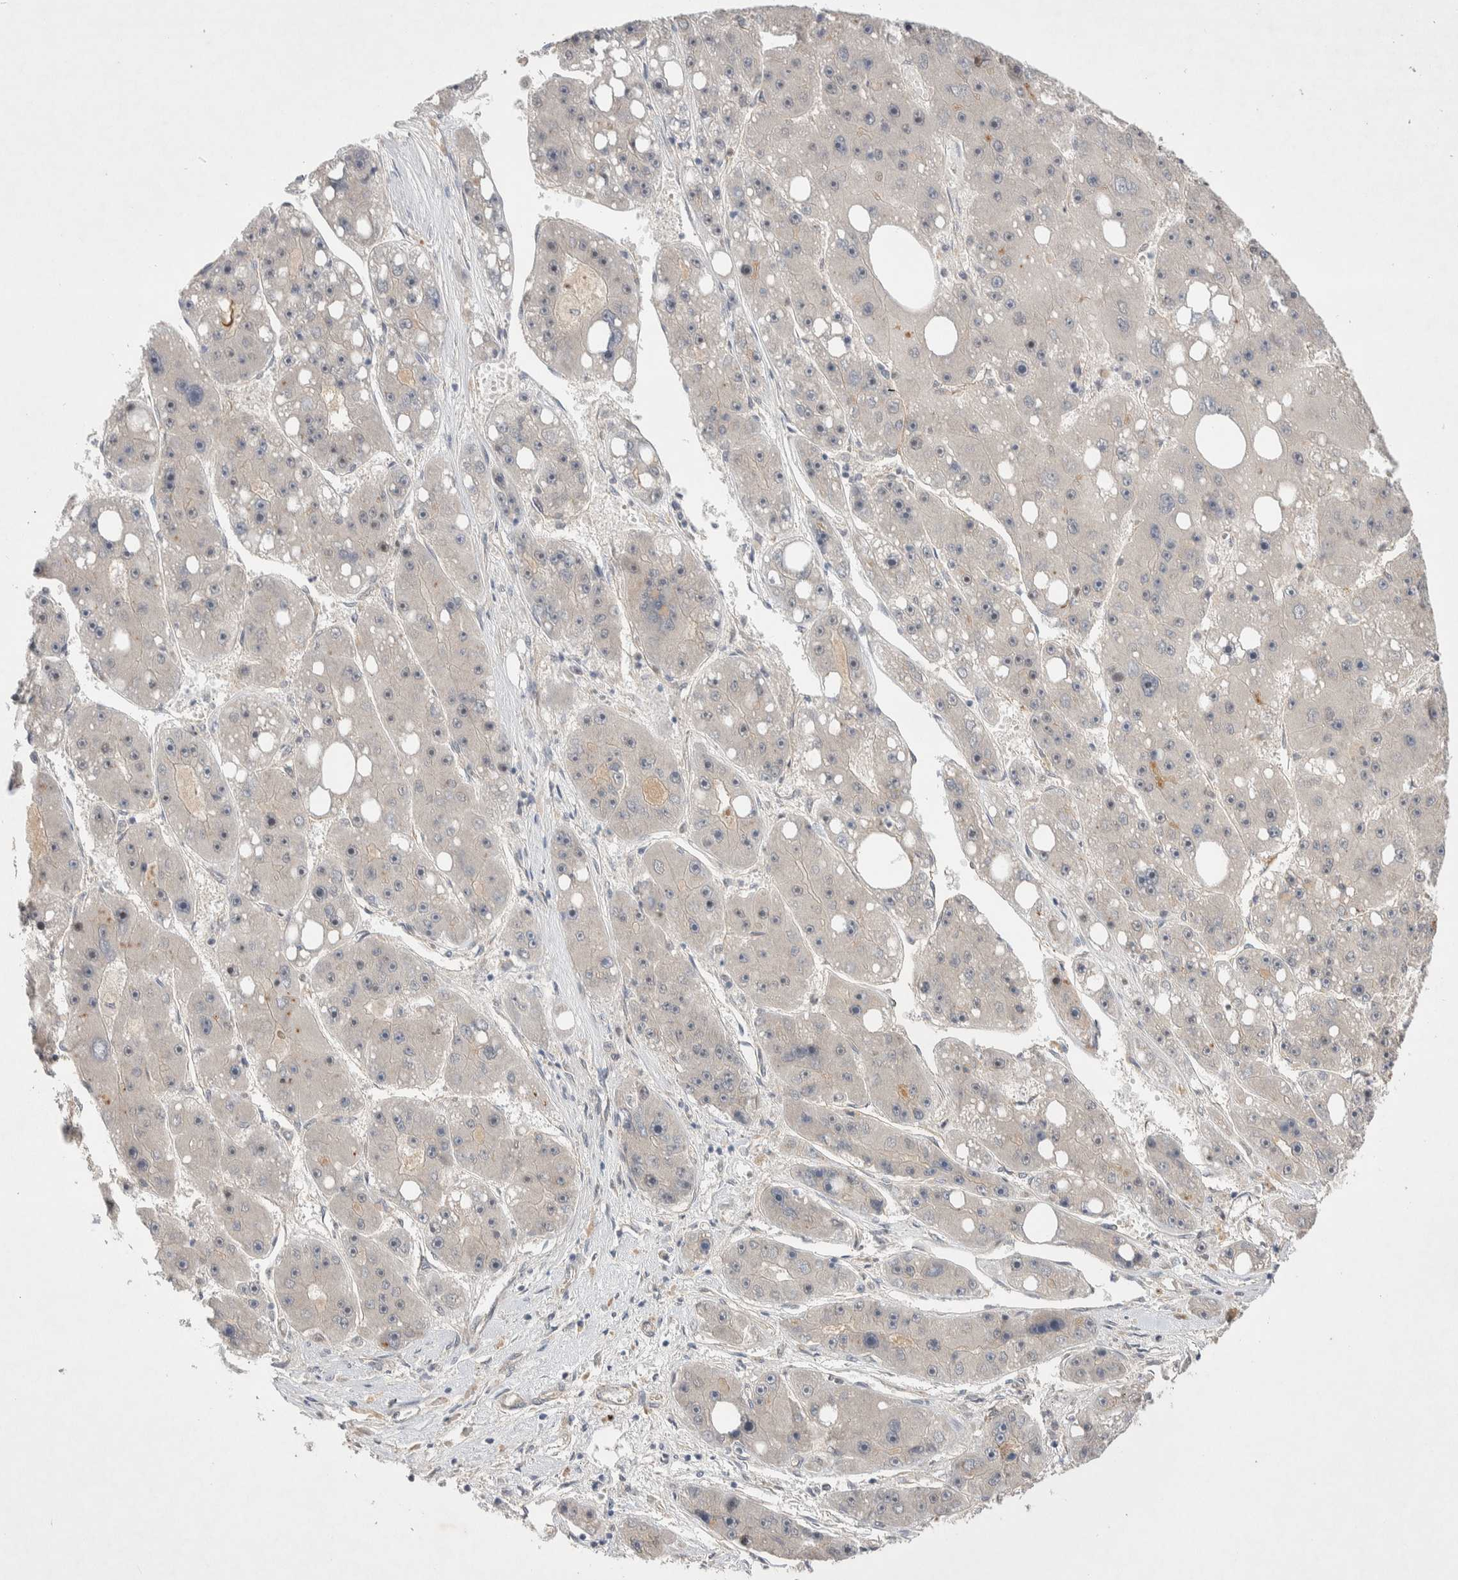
{"staining": {"intensity": "negative", "quantity": "none", "location": "none"}, "tissue": "liver cancer", "cell_type": "Tumor cells", "image_type": "cancer", "snomed": [{"axis": "morphology", "description": "Carcinoma, Hepatocellular, NOS"}, {"axis": "topography", "description": "Liver"}], "caption": "Immunohistochemical staining of liver cancer (hepatocellular carcinoma) demonstrates no significant staining in tumor cells.", "gene": "ZNF704", "patient": {"sex": "female", "age": 61}}